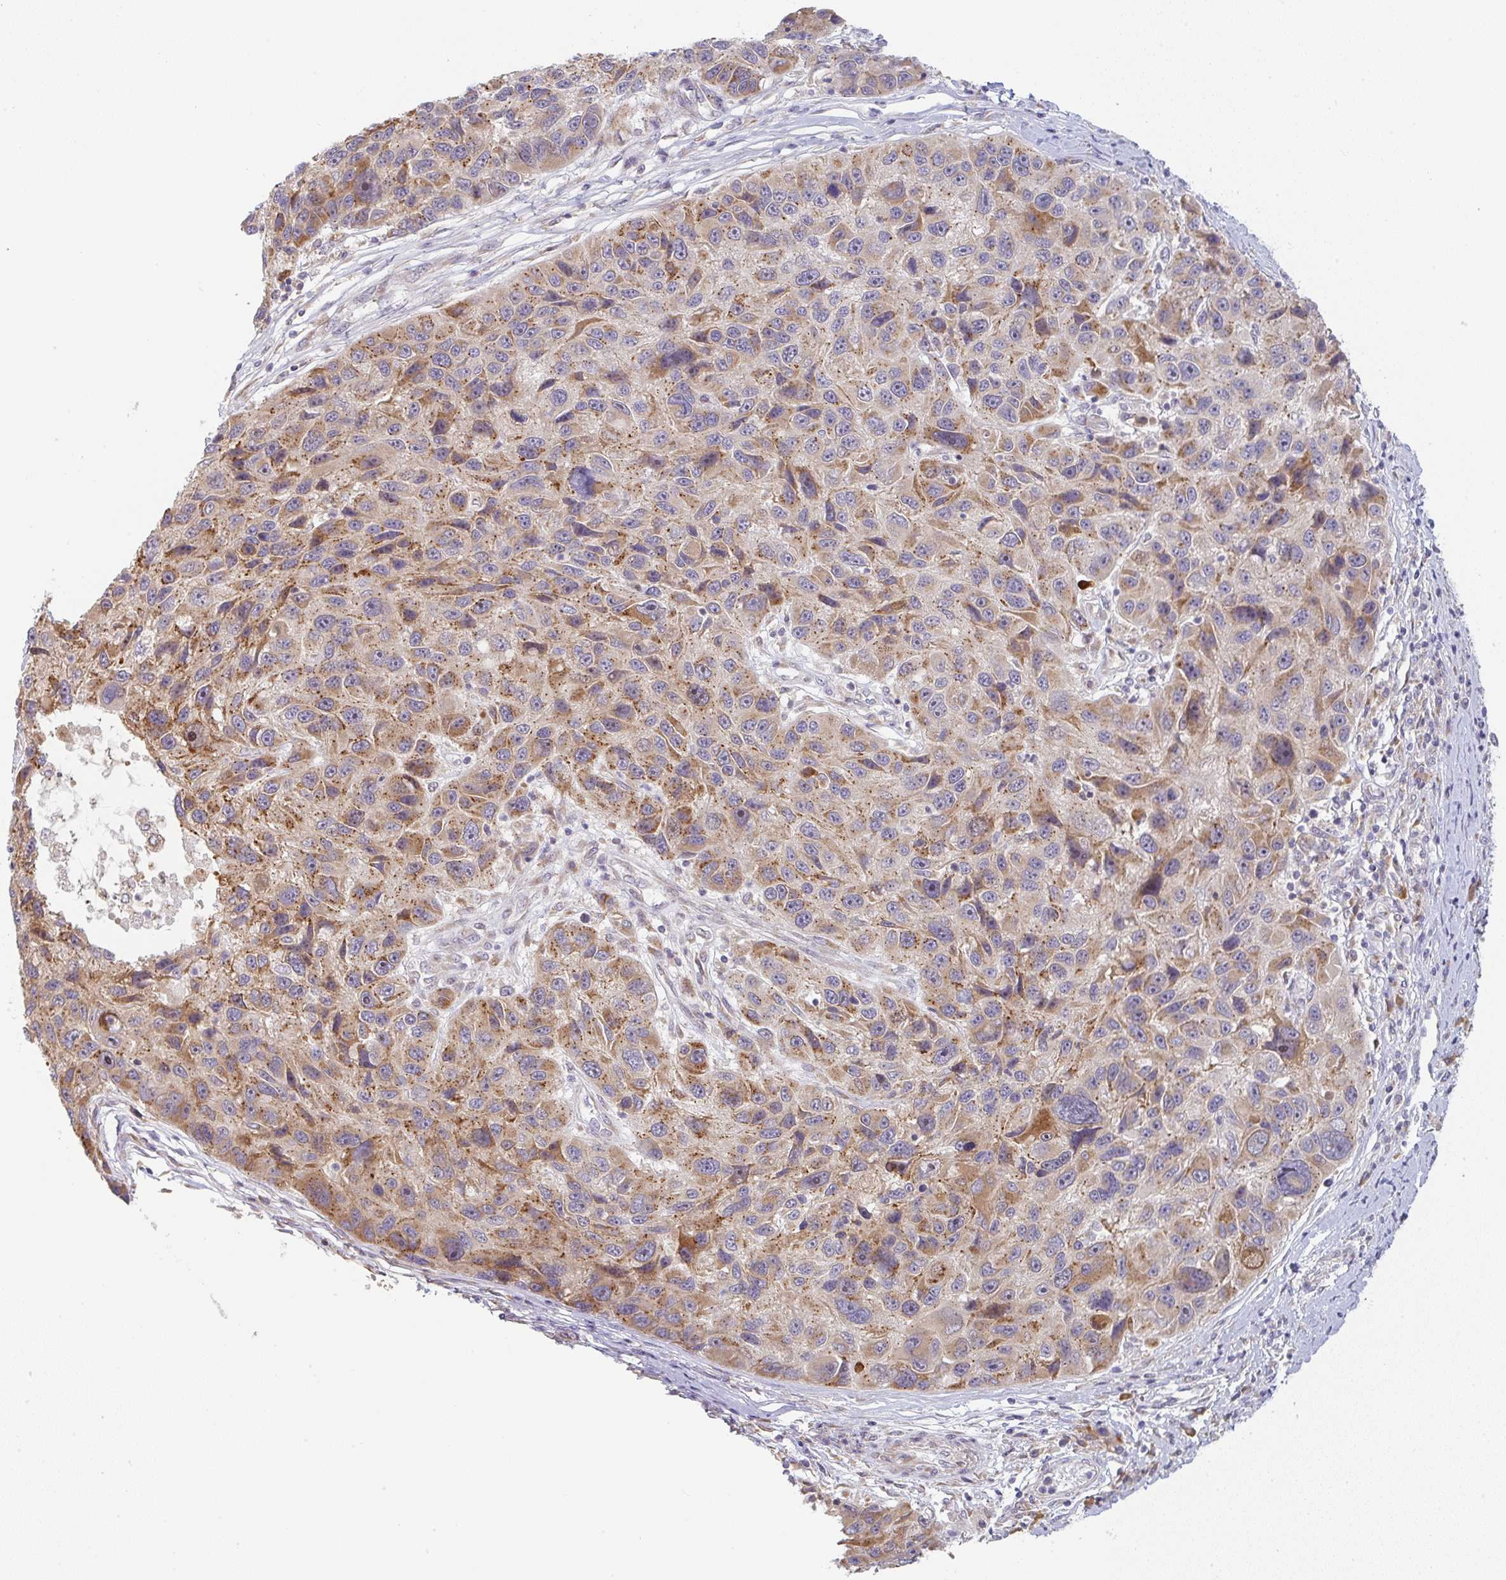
{"staining": {"intensity": "moderate", "quantity": ">75%", "location": "cytoplasmic/membranous"}, "tissue": "melanoma", "cell_type": "Tumor cells", "image_type": "cancer", "snomed": [{"axis": "morphology", "description": "Malignant melanoma, NOS"}, {"axis": "topography", "description": "Skin"}], "caption": "The image displays staining of melanoma, revealing moderate cytoplasmic/membranous protein staining (brown color) within tumor cells.", "gene": "MOB1A", "patient": {"sex": "male", "age": 53}}